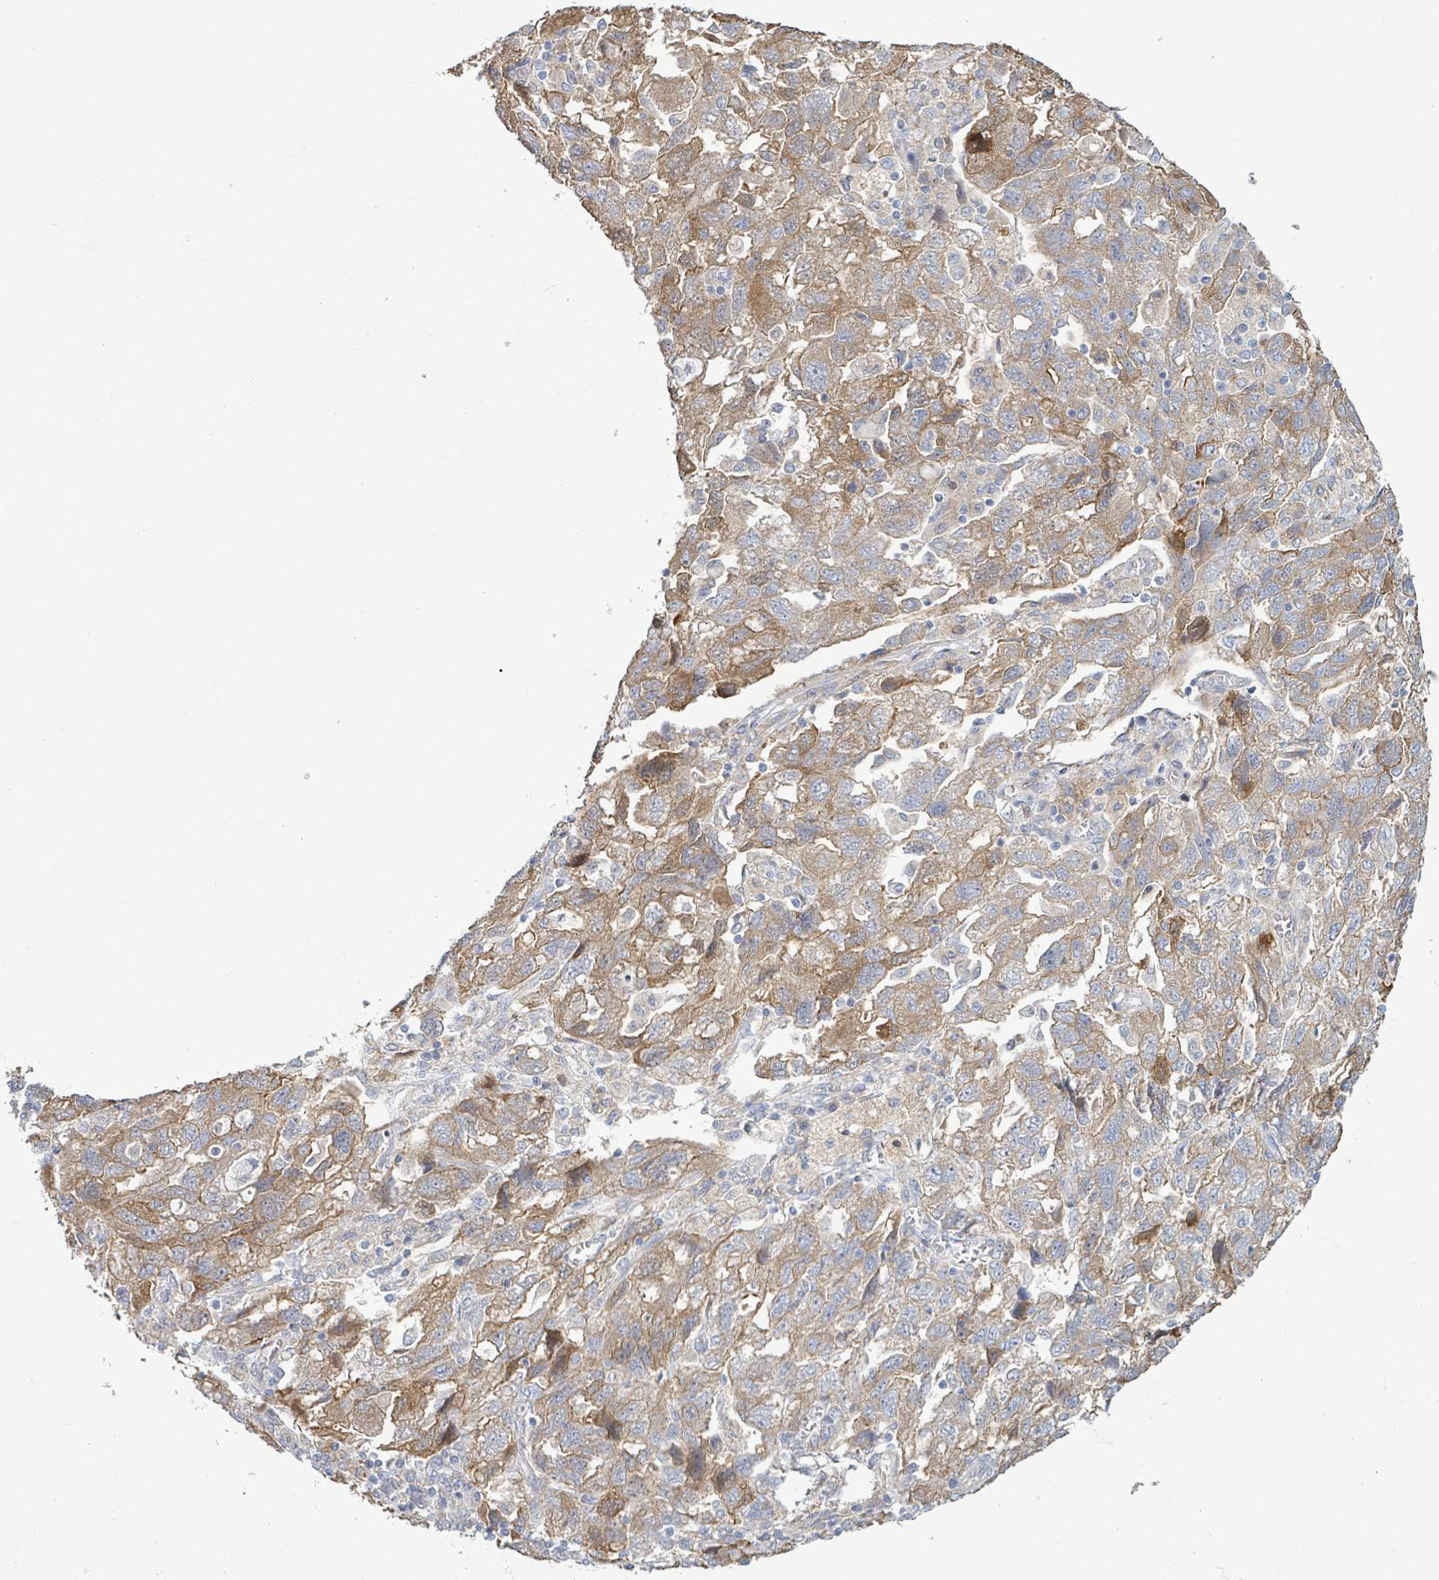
{"staining": {"intensity": "moderate", "quantity": "25%-75%", "location": "cytoplasmic/membranous"}, "tissue": "ovarian cancer", "cell_type": "Tumor cells", "image_type": "cancer", "snomed": [{"axis": "morphology", "description": "Carcinoma, NOS"}, {"axis": "morphology", "description": "Cystadenocarcinoma, serous, NOS"}, {"axis": "topography", "description": "Ovary"}], "caption": "High-power microscopy captured an immunohistochemistry histopathology image of carcinoma (ovarian), revealing moderate cytoplasmic/membranous positivity in about 25%-75% of tumor cells.", "gene": "COL13A1", "patient": {"sex": "female", "age": 69}}